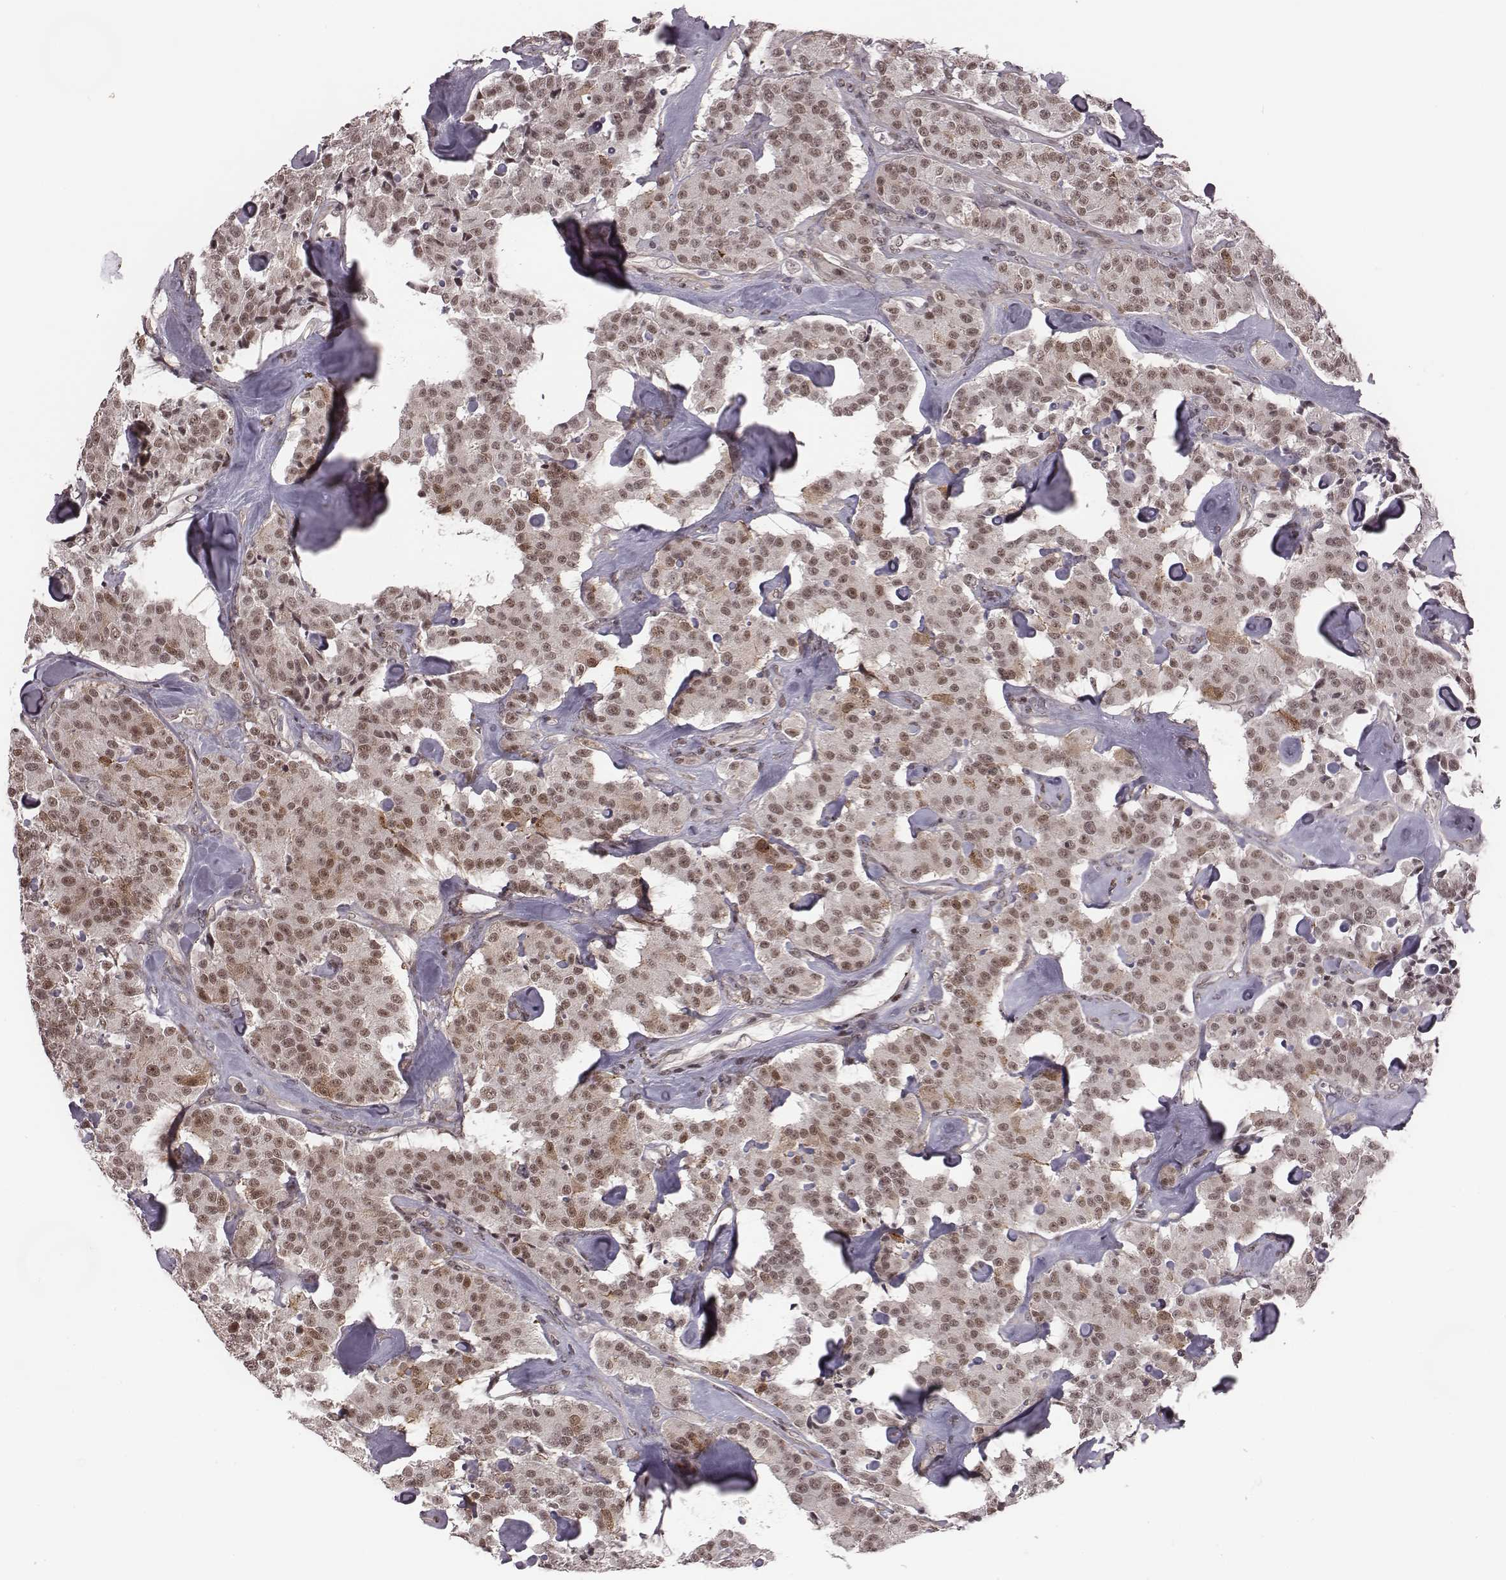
{"staining": {"intensity": "weak", "quantity": ">75%", "location": "cytoplasmic/membranous,nuclear"}, "tissue": "carcinoid", "cell_type": "Tumor cells", "image_type": "cancer", "snomed": [{"axis": "morphology", "description": "Carcinoid, malignant, NOS"}, {"axis": "topography", "description": "Pancreas"}], "caption": "Brown immunohistochemical staining in human malignant carcinoid displays weak cytoplasmic/membranous and nuclear positivity in approximately >75% of tumor cells.", "gene": "RPL3", "patient": {"sex": "male", "age": 41}}